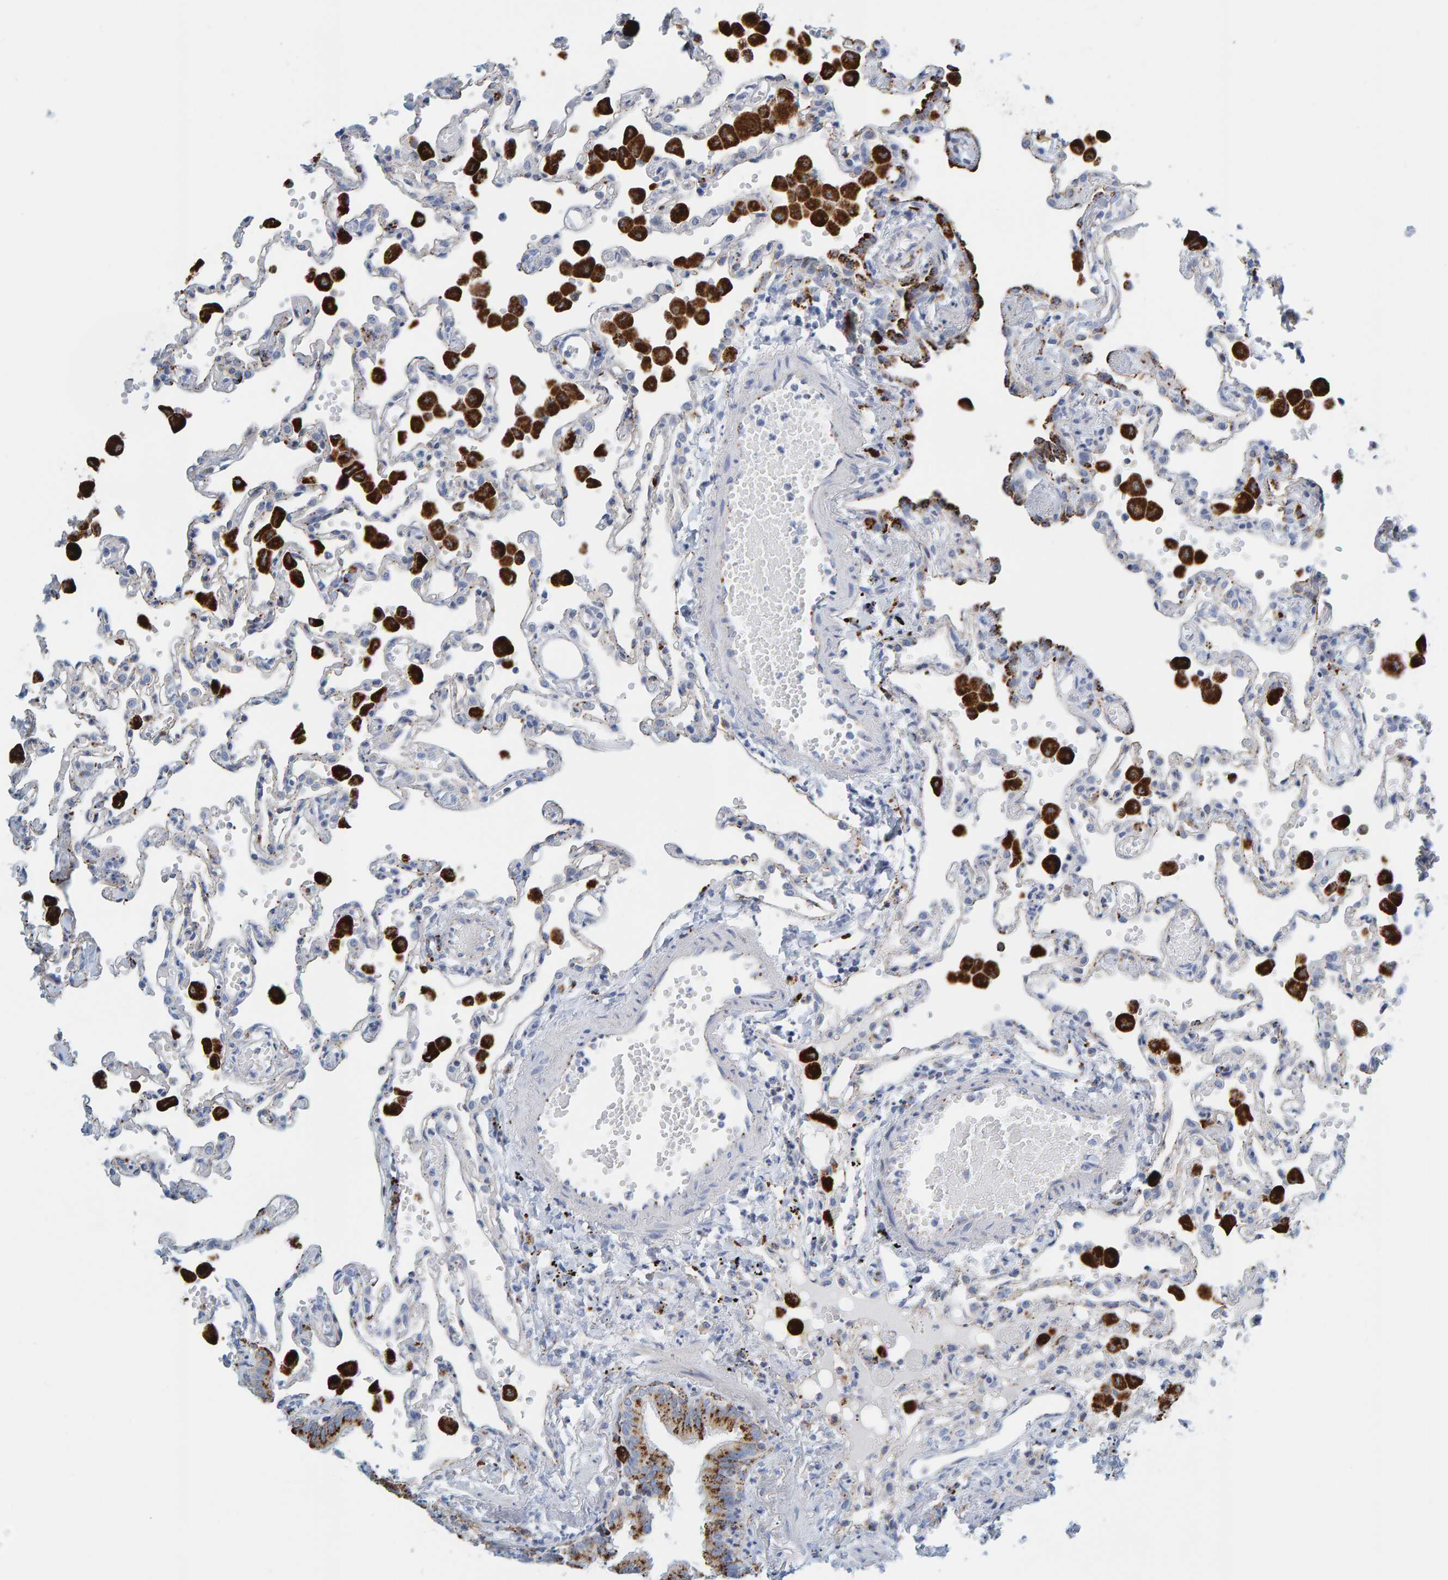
{"staining": {"intensity": "negative", "quantity": "none", "location": "none"}, "tissue": "lung", "cell_type": "Alveolar cells", "image_type": "normal", "snomed": [{"axis": "morphology", "description": "Normal tissue, NOS"}, {"axis": "topography", "description": "Bronchus"}, {"axis": "topography", "description": "Lung"}], "caption": "A photomicrograph of lung stained for a protein exhibits no brown staining in alveolar cells.", "gene": "BIN3", "patient": {"sex": "female", "age": 49}}